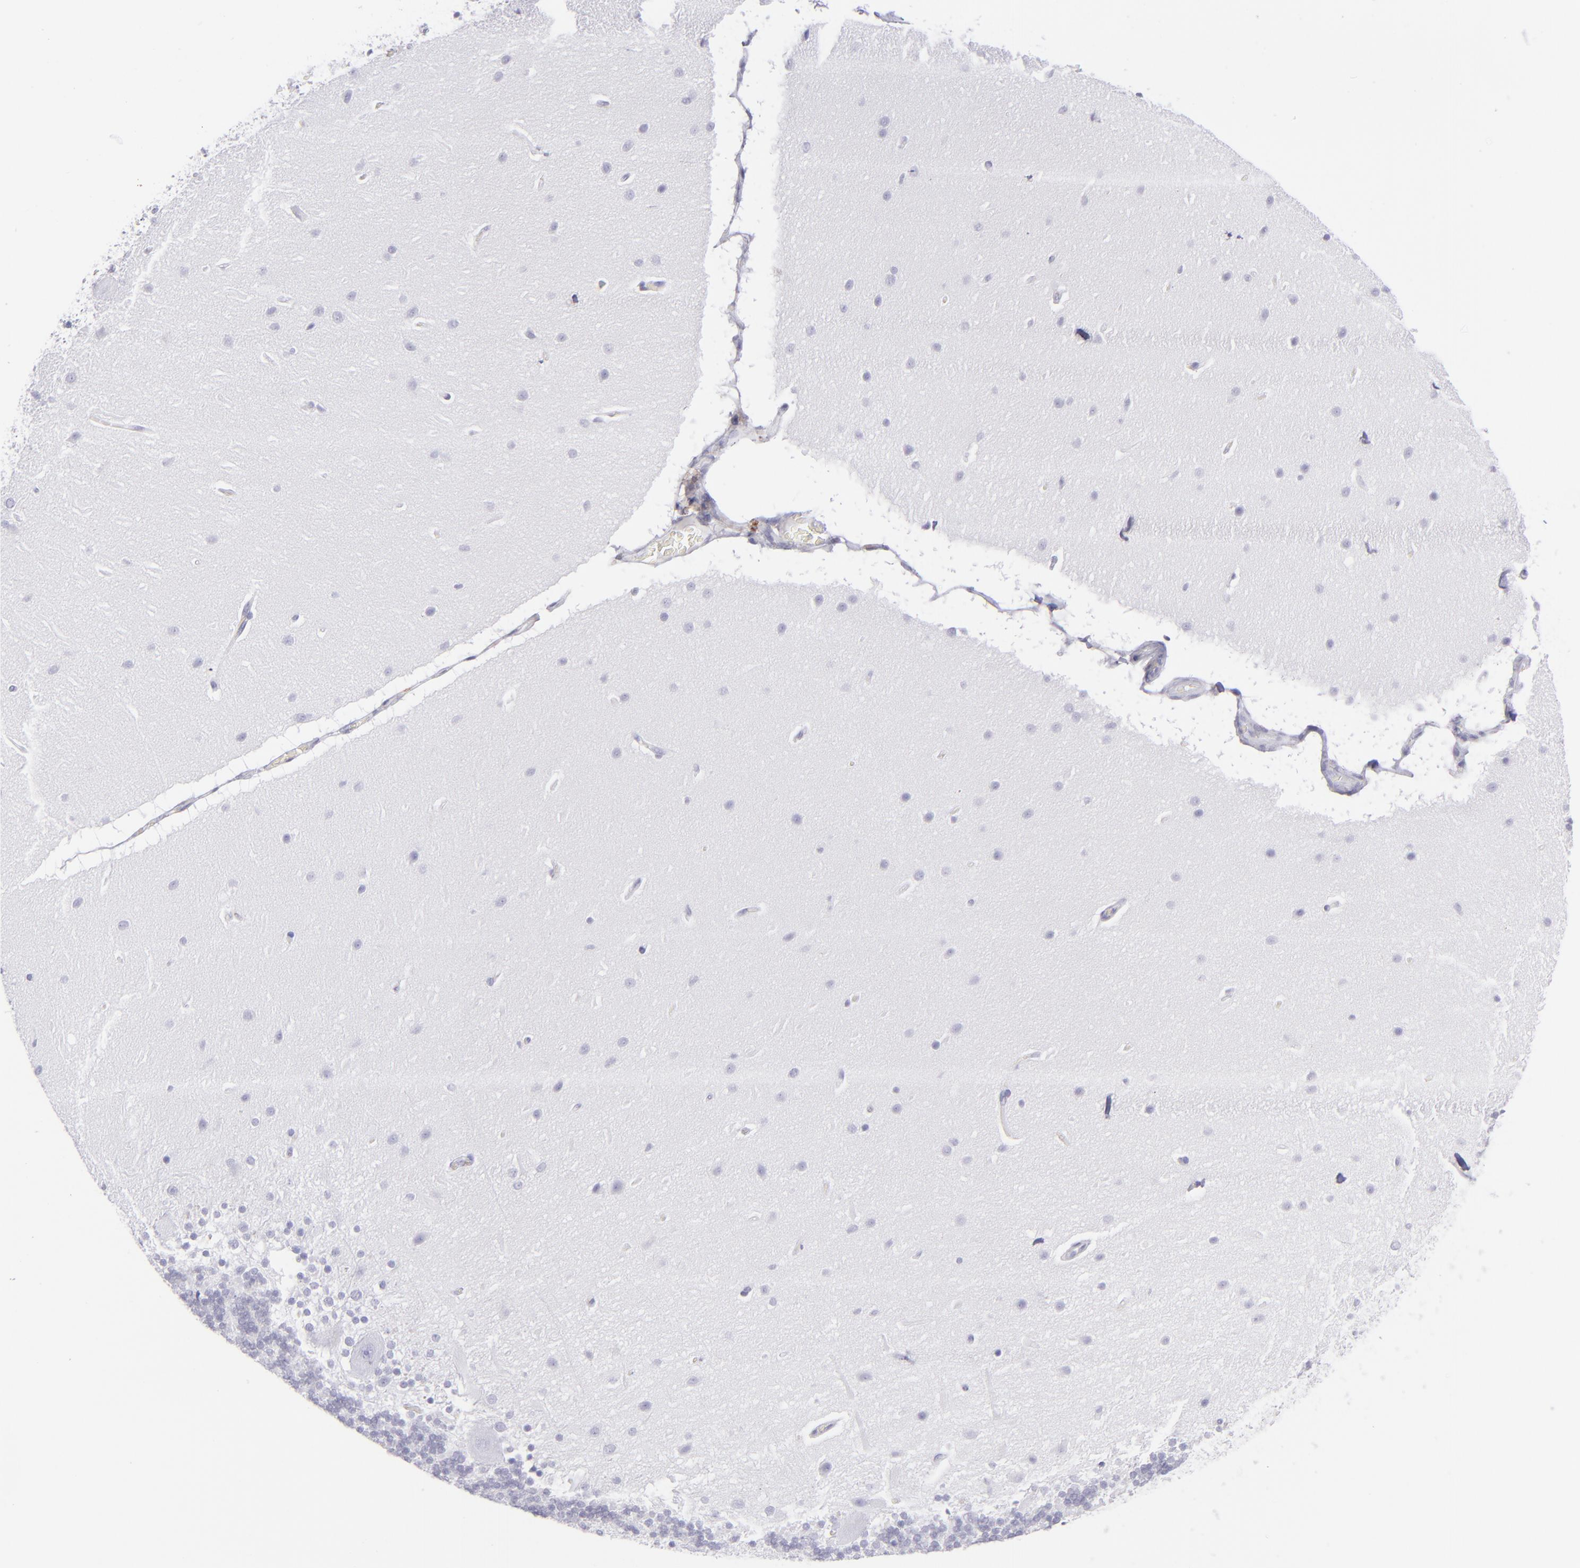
{"staining": {"intensity": "negative", "quantity": "none", "location": "none"}, "tissue": "cerebellum", "cell_type": "Cells in granular layer", "image_type": "normal", "snomed": [{"axis": "morphology", "description": "Normal tissue, NOS"}, {"axis": "topography", "description": "Cerebellum"}], "caption": "DAB (3,3'-diaminobenzidine) immunohistochemical staining of unremarkable cerebellum displays no significant expression in cells in granular layer. Brightfield microscopy of IHC stained with DAB (brown) and hematoxylin (blue), captured at high magnification.", "gene": "SELPLG", "patient": {"sex": "female", "age": 54}}